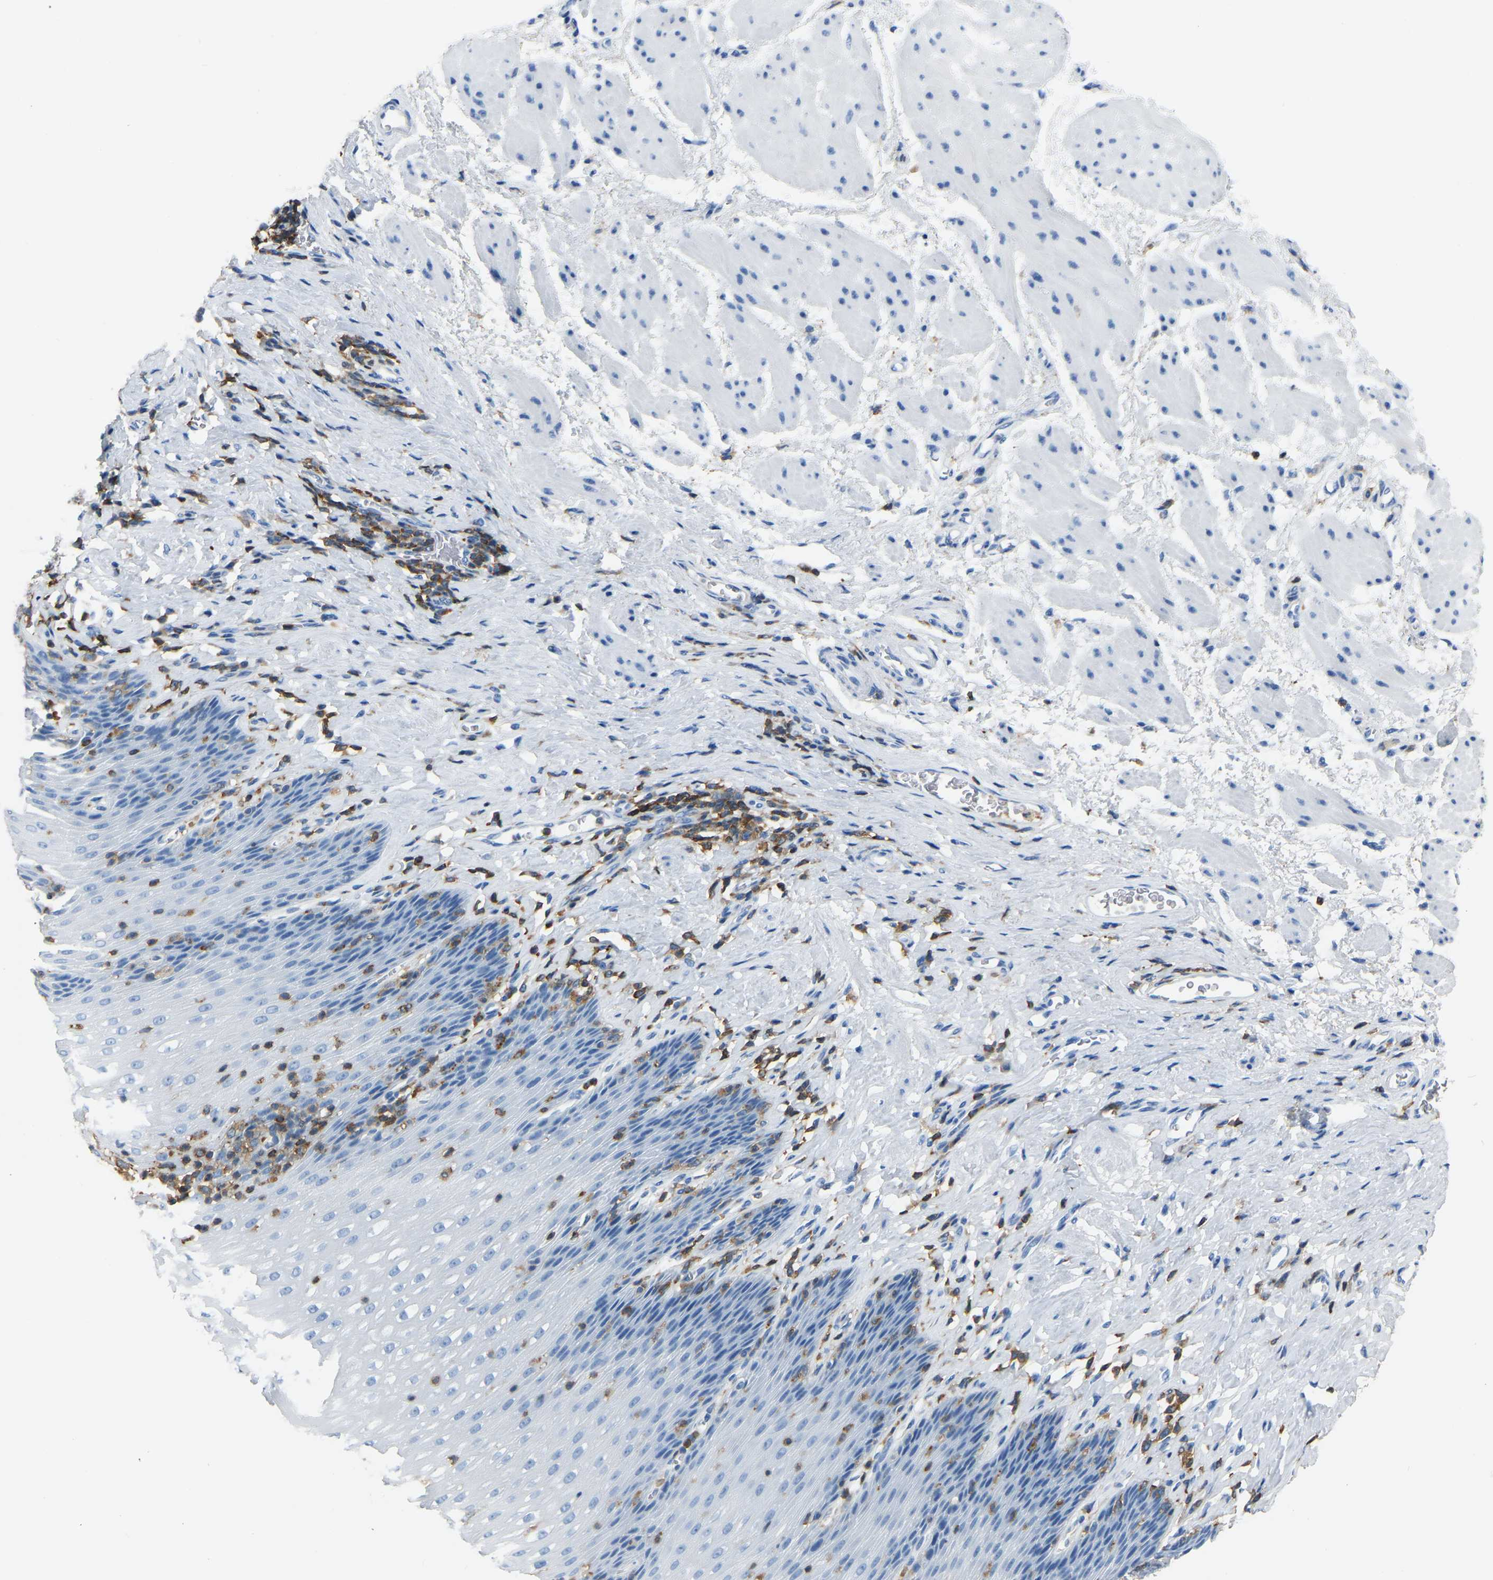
{"staining": {"intensity": "negative", "quantity": "none", "location": "none"}, "tissue": "esophagus", "cell_type": "Squamous epithelial cells", "image_type": "normal", "snomed": [{"axis": "morphology", "description": "Normal tissue, NOS"}, {"axis": "topography", "description": "Esophagus"}], "caption": "This micrograph is of normal esophagus stained with IHC to label a protein in brown with the nuclei are counter-stained blue. There is no positivity in squamous epithelial cells. (Stains: DAB (3,3'-diaminobenzidine) IHC with hematoxylin counter stain, Microscopy: brightfield microscopy at high magnification).", "gene": "ARHGAP45", "patient": {"sex": "female", "age": 61}}